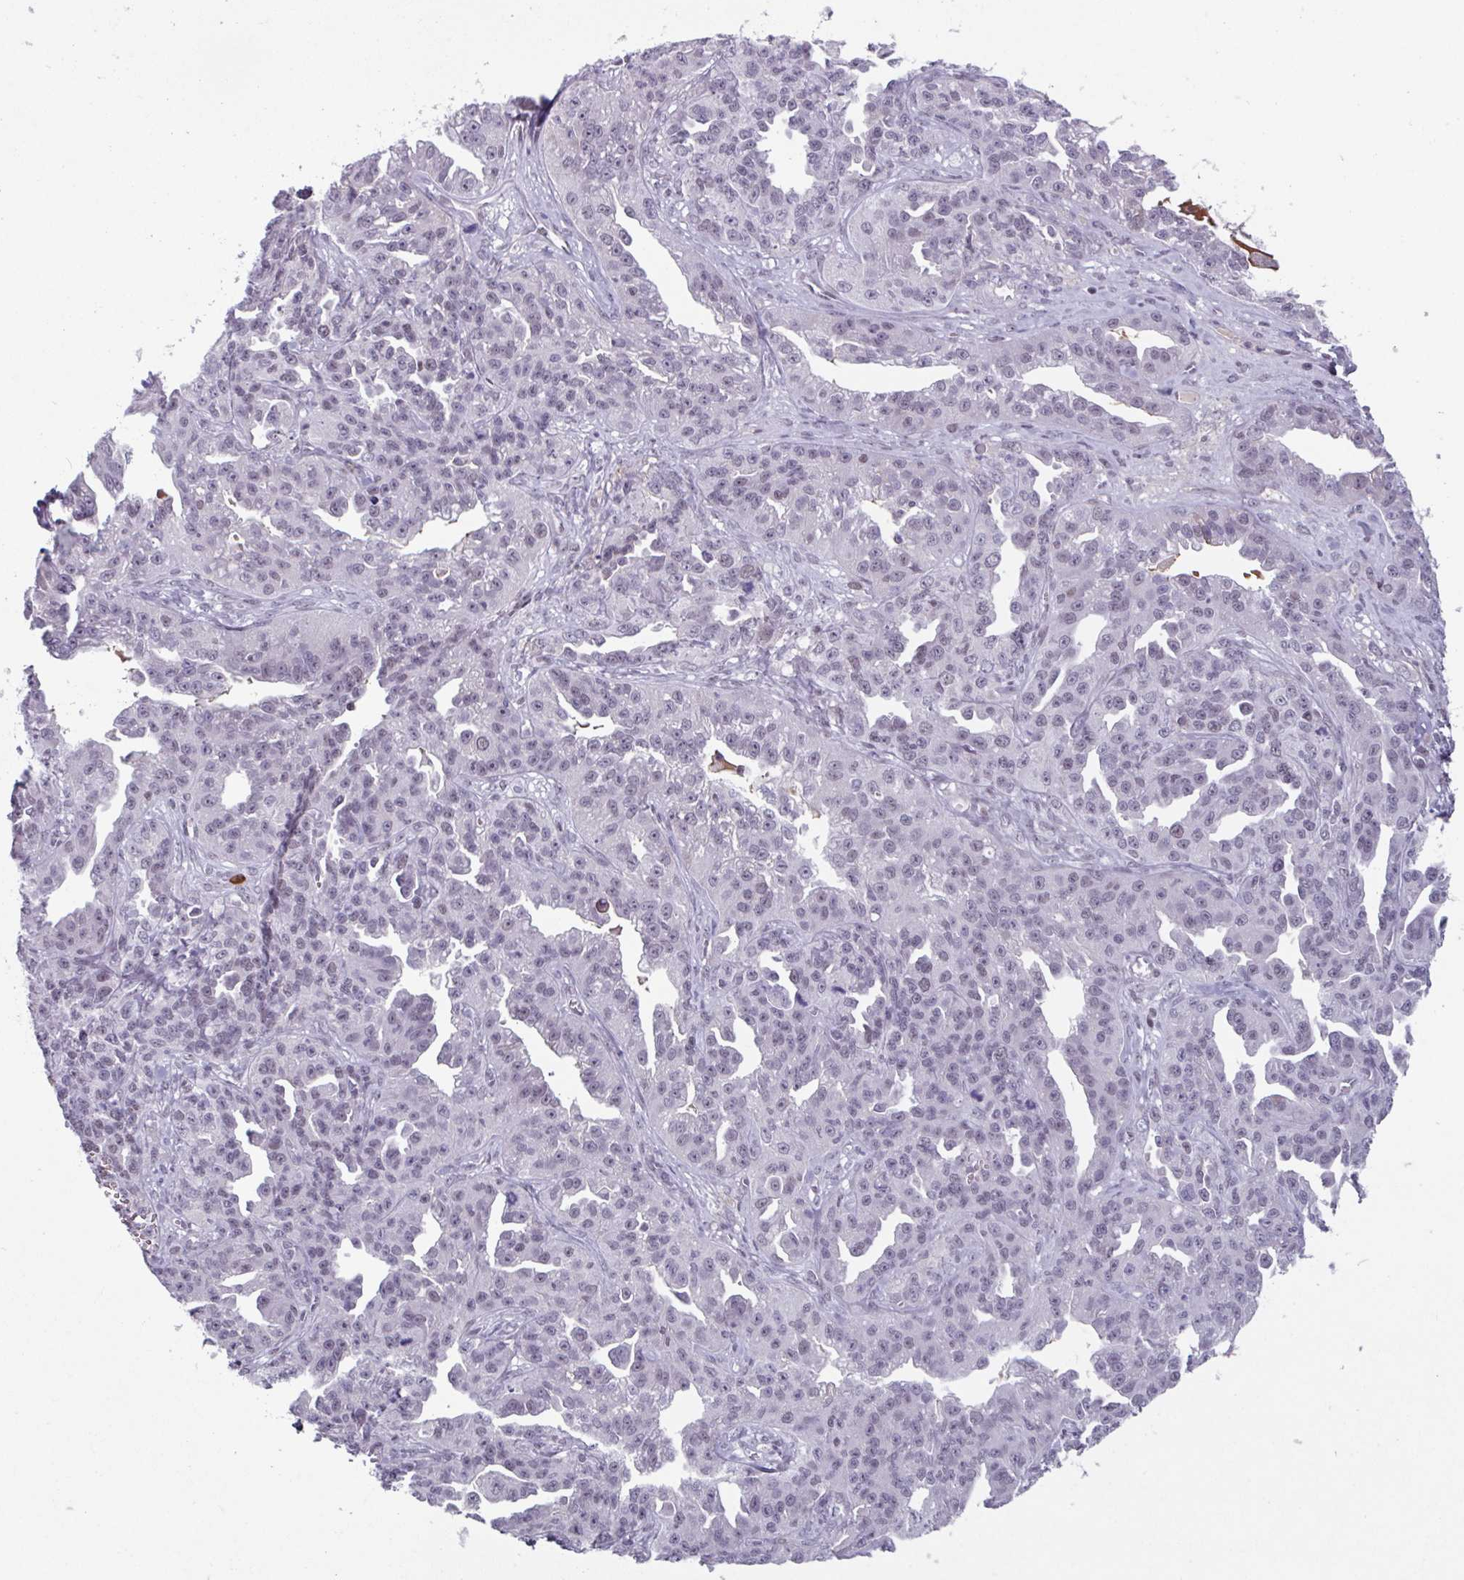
{"staining": {"intensity": "negative", "quantity": "none", "location": "none"}, "tissue": "ovarian cancer", "cell_type": "Tumor cells", "image_type": "cancer", "snomed": [{"axis": "morphology", "description": "Cystadenocarcinoma, serous, NOS"}, {"axis": "topography", "description": "Ovary"}], "caption": "A histopathology image of human ovarian serous cystadenocarcinoma is negative for staining in tumor cells.", "gene": "ZNF575", "patient": {"sex": "female", "age": 75}}